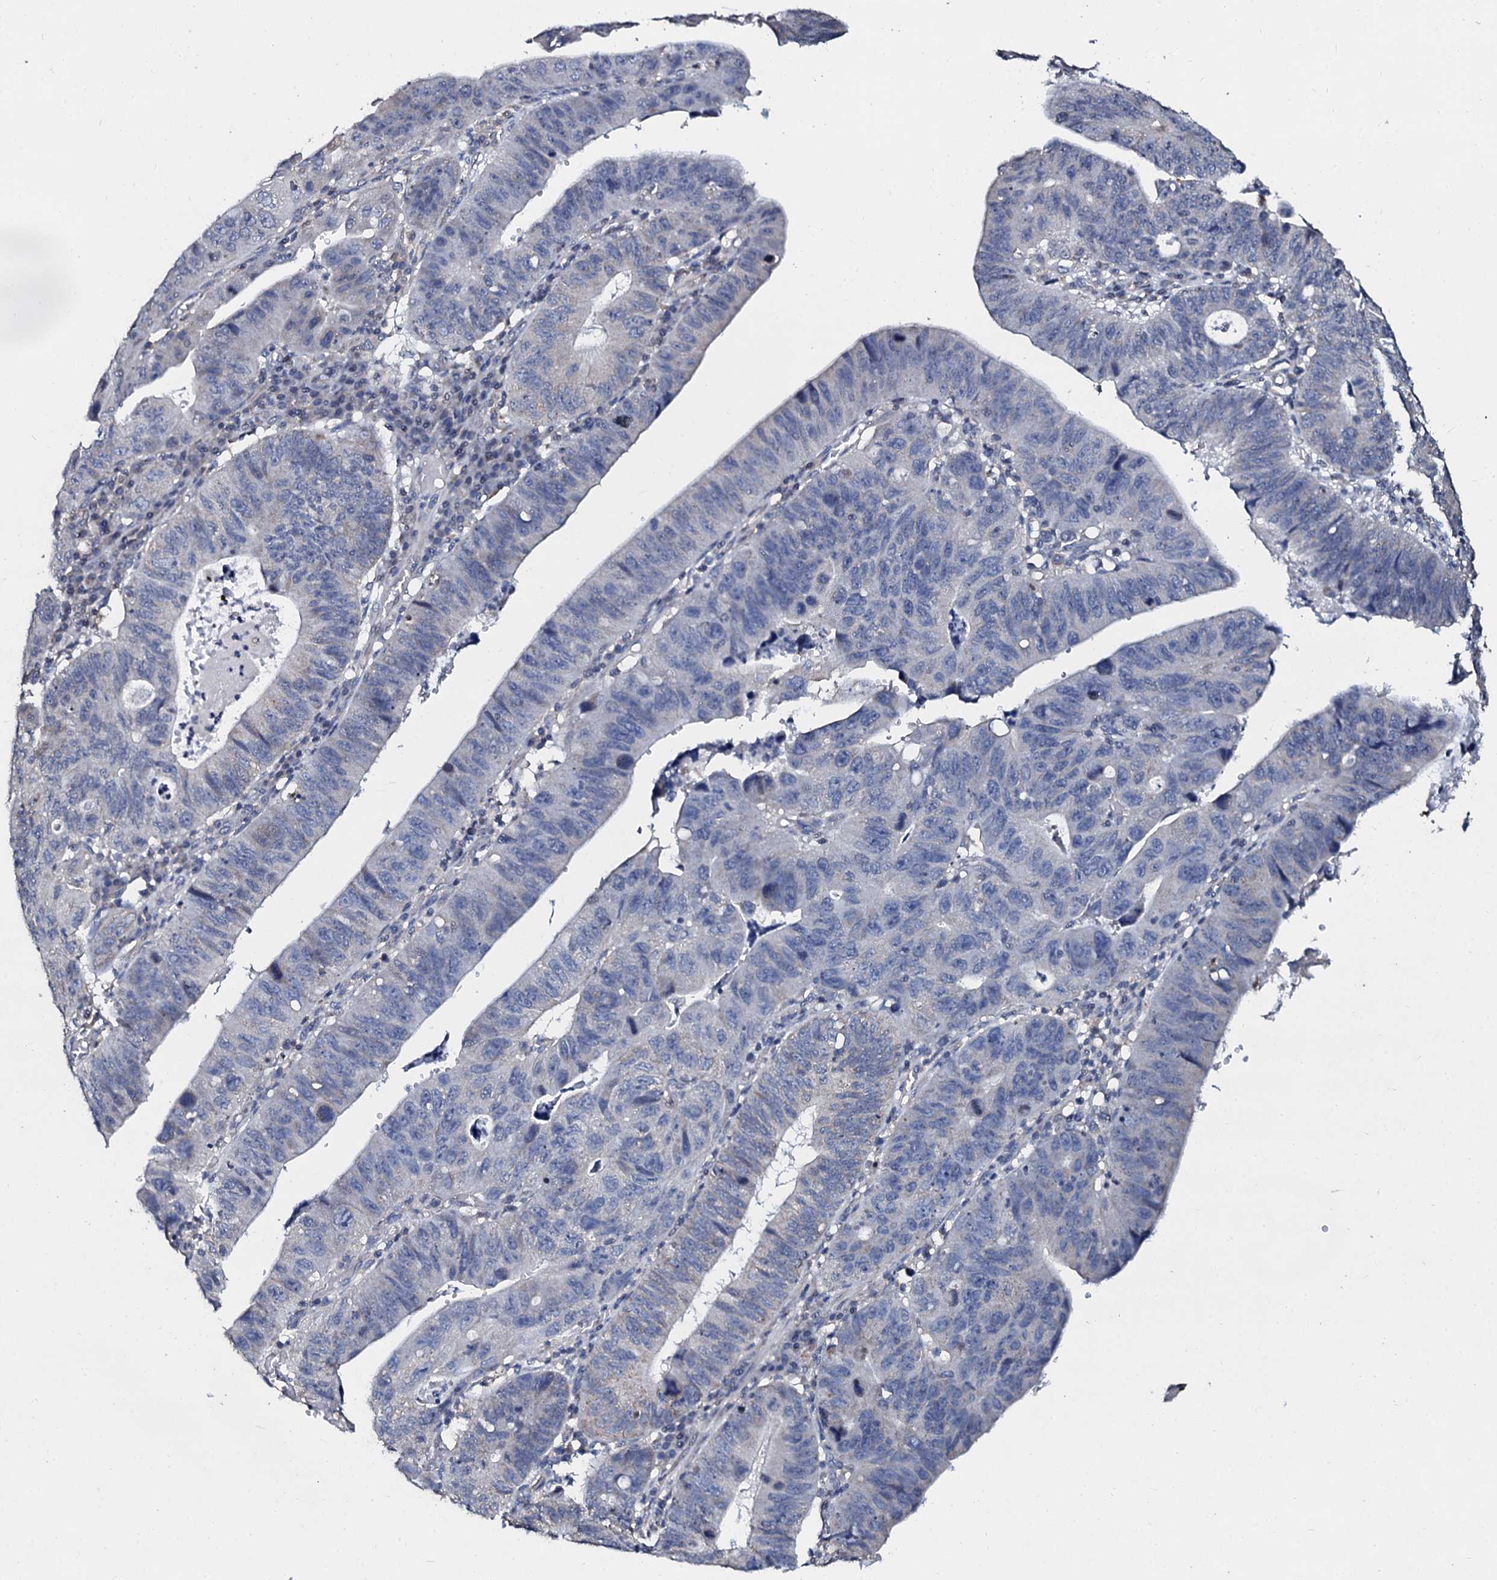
{"staining": {"intensity": "negative", "quantity": "none", "location": "none"}, "tissue": "stomach cancer", "cell_type": "Tumor cells", "image_type": "cancer", "snomed": [{"axis": "morphology", "description": "Adenocarcinoma, NOS"}, {"axis": "topography", "description": "Stomach"}], "caption": "Immunohistochemistry (IHC) of stomach cancer (adenocarcinoma) shows no staining in tumor cells. (Stains: DAB (3,3'-diaminobenzidine) immunohistochemistry (IHC) with hematoxylin counter stain, Microscopy: brightfield microscopy at high magnification).", "gene": "SLC37A4", "patient": {"sex": "male", "age": 59}}